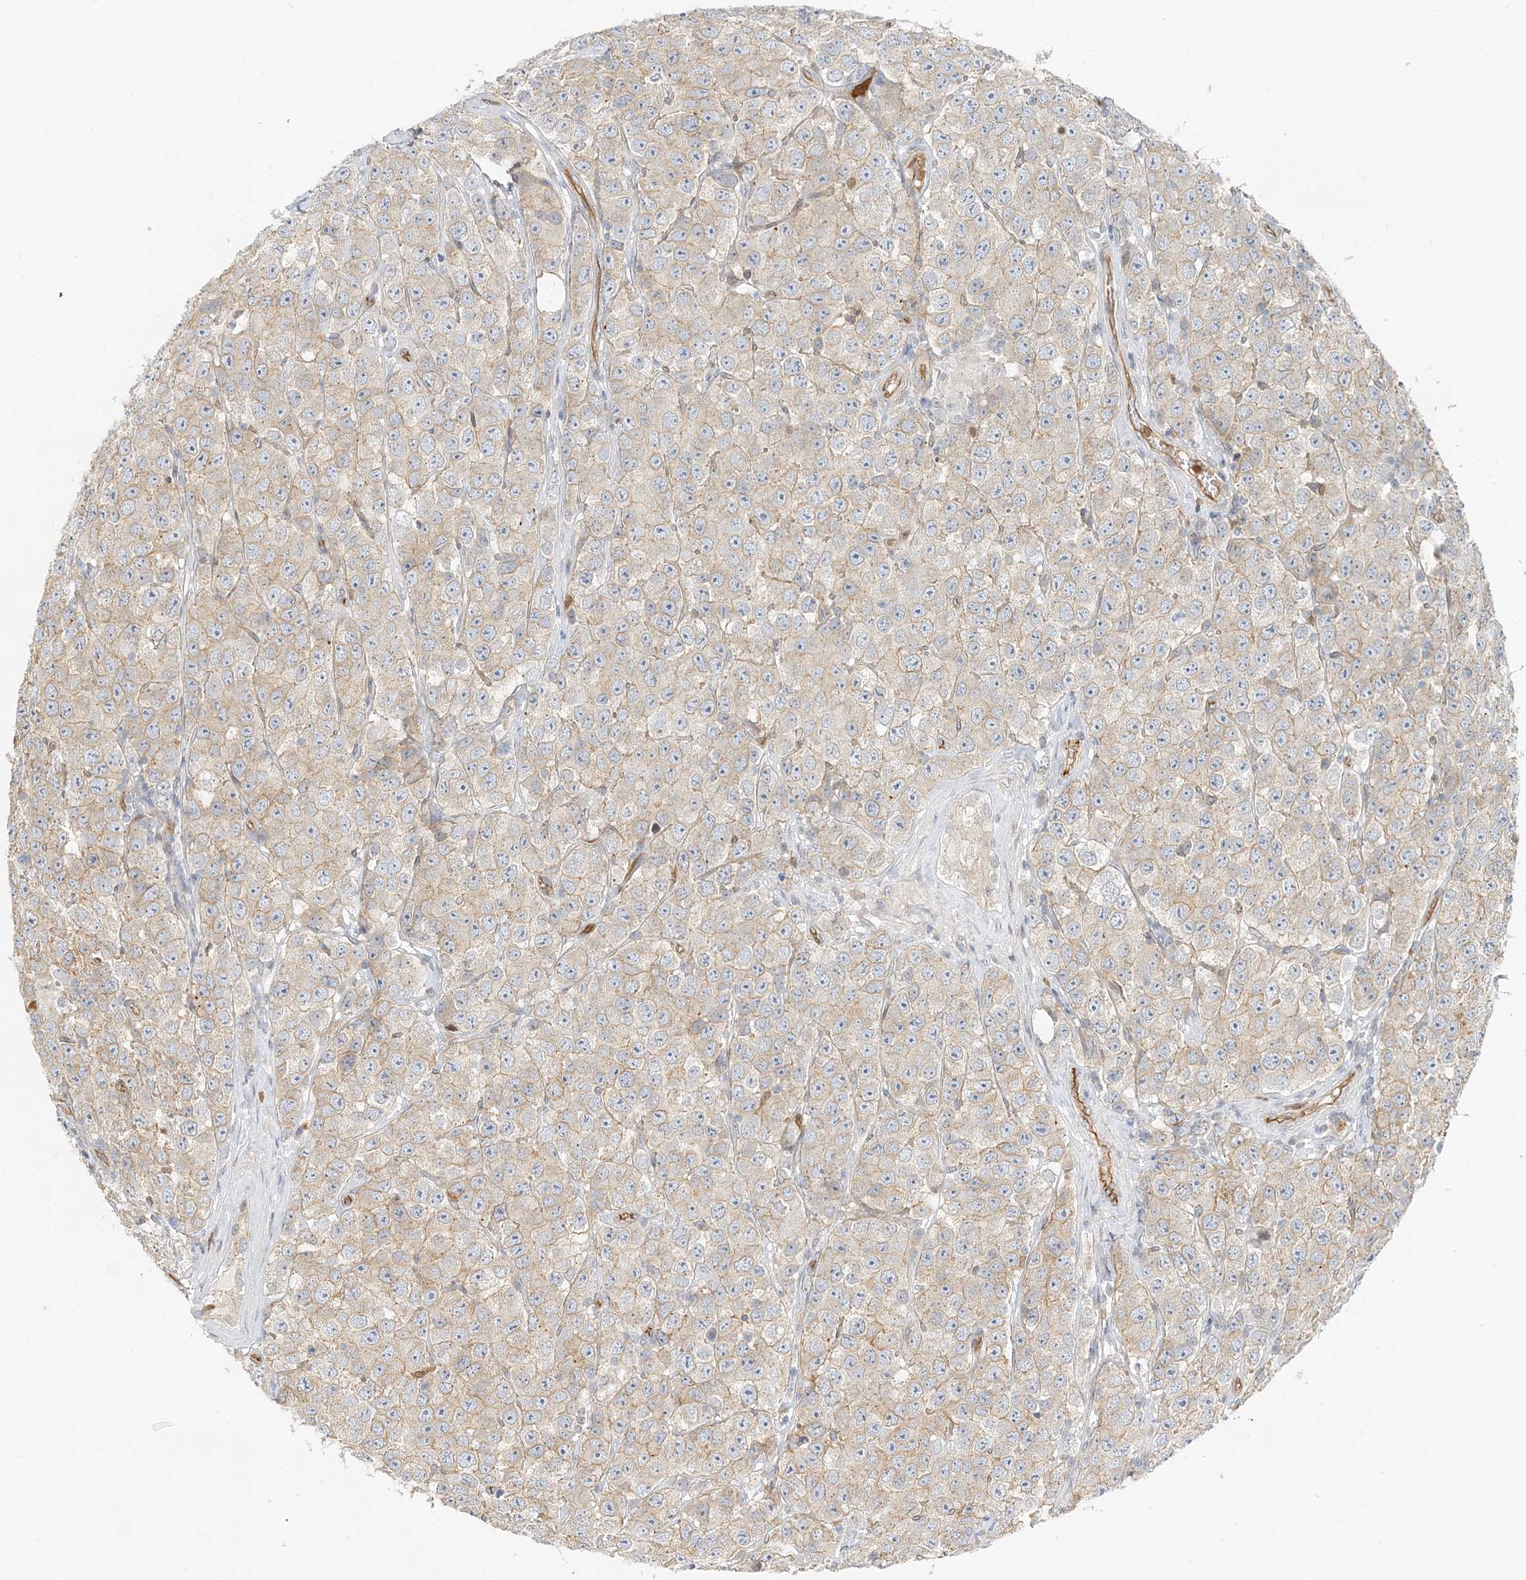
{"staining": {"intensity": "weak", "quantity": "25%-75%", "location": "cytoplasmic/membranous"}, "tissue": "testis cancer", "cell_type": "Tumor cells", "image_type": "cancer", "snomed": [{"axis": "morphology", "description": "Seminoma, NOS"}, {"axis": "topography", "description": "Testis"}], "caption": "Immunohistochemical staining of seminoma (testis) shows low levels of weak cytoplasmic/membranous protein positivity in about 25%-75% of tumor cells. (IHC, brightfield microscopy, high magnification).", "gene": "DNAH1", "patient": {"sex": "male", "age": 28}}